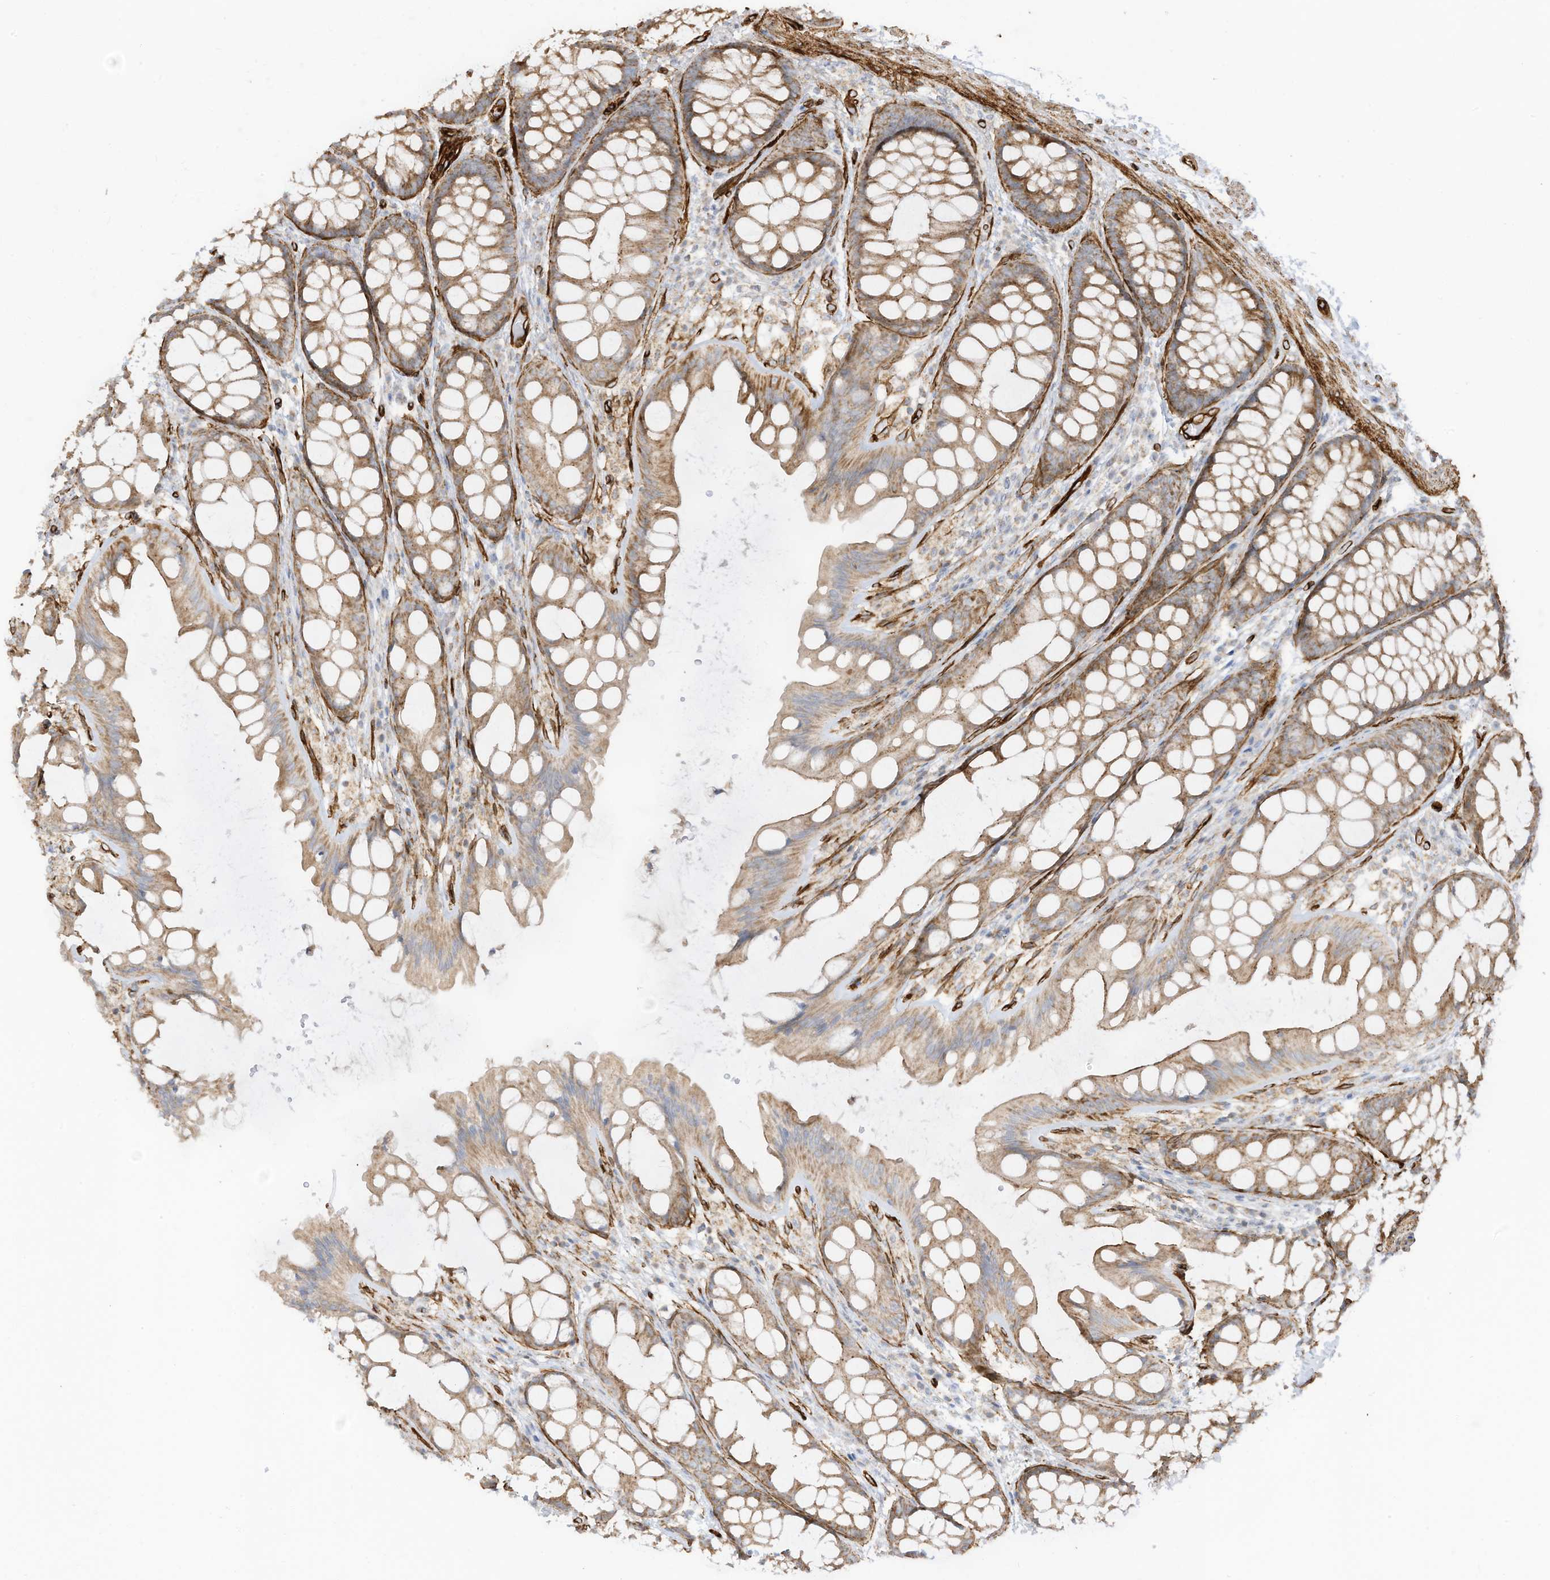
{"staining": {"intensity": "strong", "quantity": ">75%", "location": "cytoplasmic/membranous"}, "tissue": "colon", "cell_type": "Endothelial cells", "image_type": "normal", "snomed": [{"axis": "morphology", "description": "Normal tissue, NOS"}, {"axis": "topography", "description": "Colon"}], "caption": "Colon stained for a protein reveals strong cytoplasmic/membranous positivity in endothelial cells. The staining was performed using DAB (3,3'-diaminobenzidine), with brown indicating positive protein expression. Nuclei are stained blue with hematoxylin.", "gene": "ABCB7", "patient": {"sex": "male", "age": 47}}